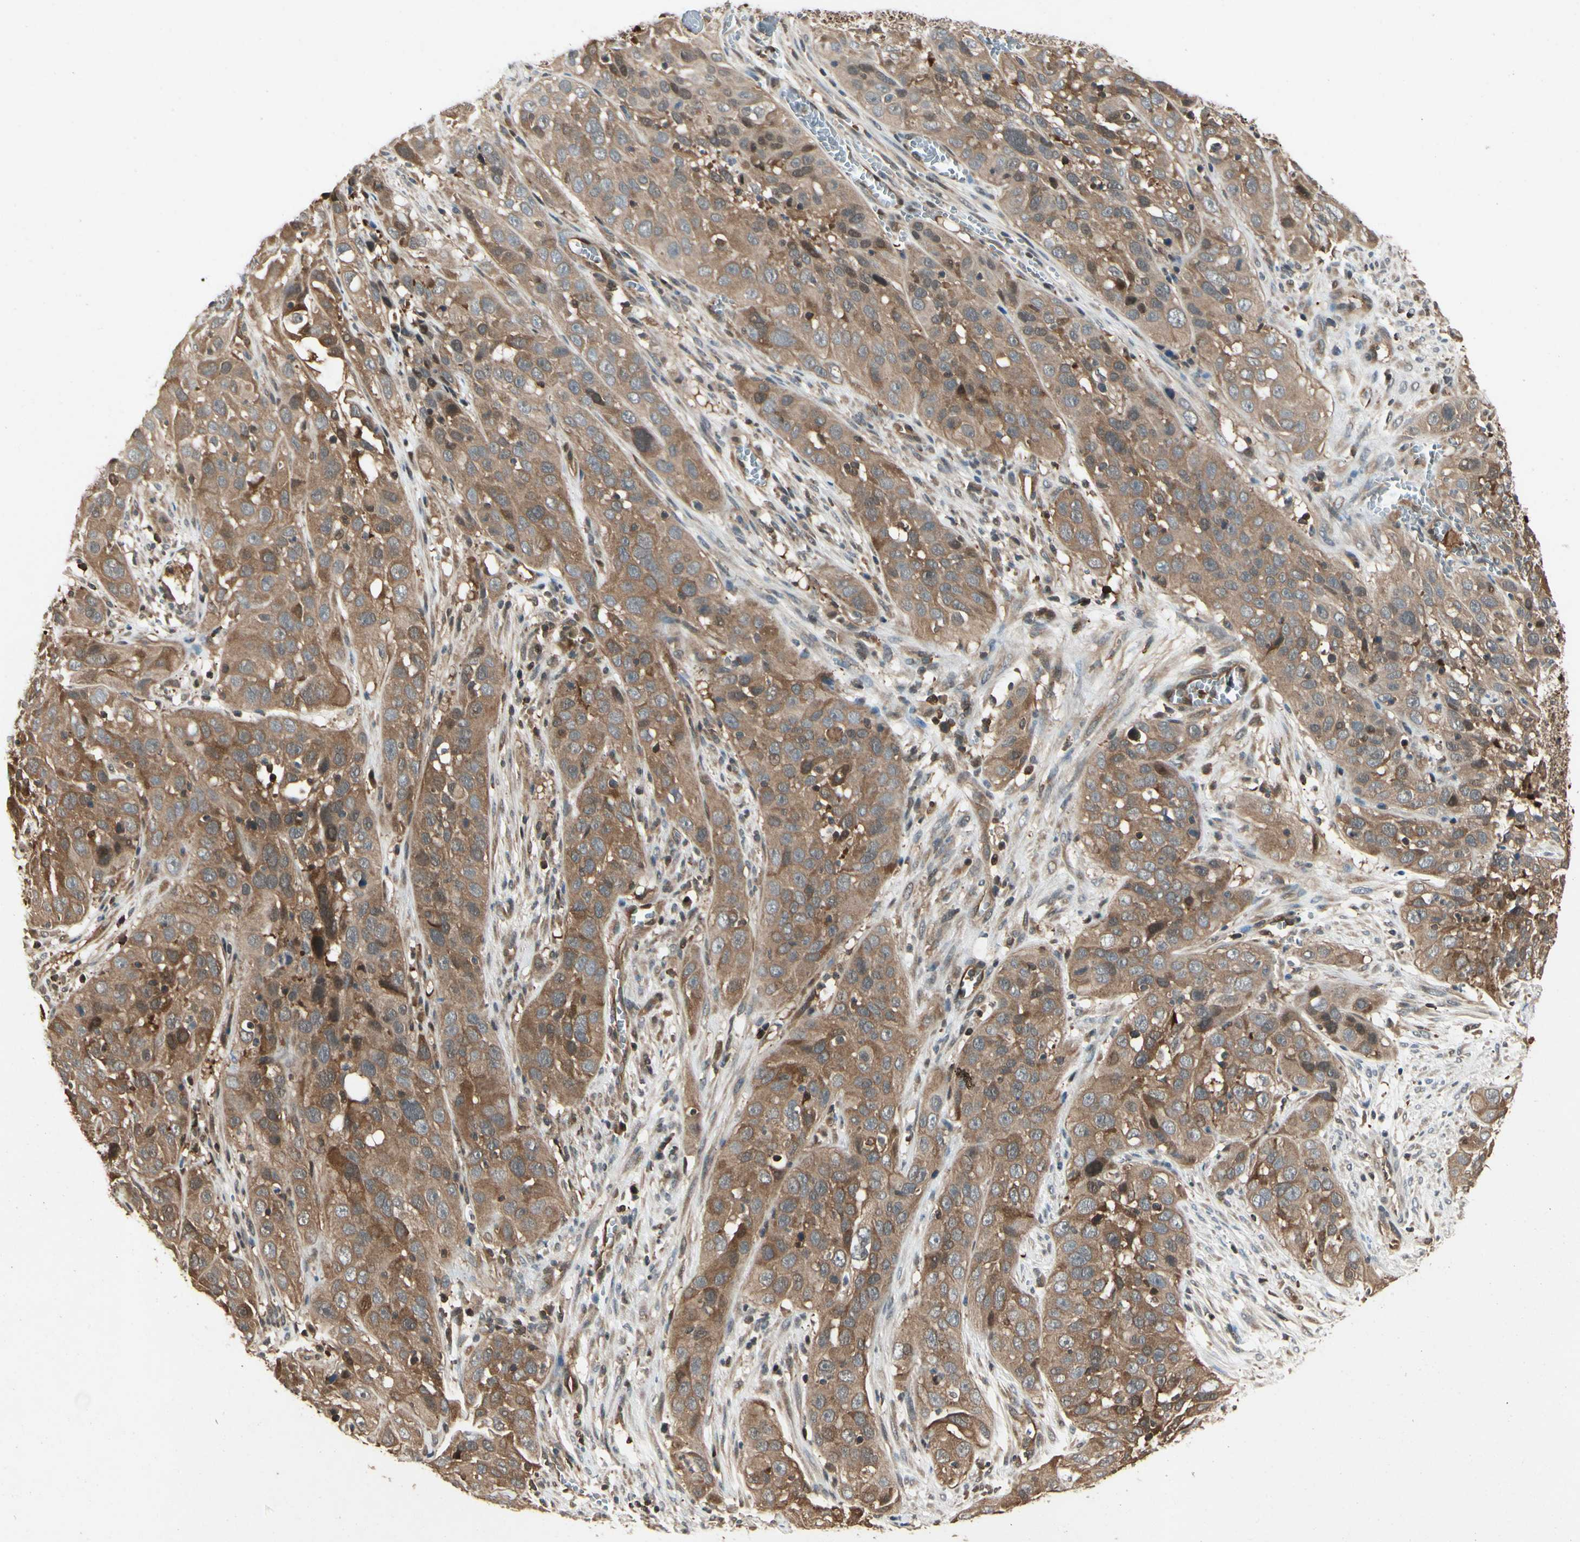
{"staining": {"intensity": "moderate", "quantity": ">75%", "location": "cytoplasmic/membranous"}, "tissue": "cervical cancer", "cell_type": "Tumor cells", "image_type": "cancer", "snomed": [{"axis": "morphology", "description": "Squamous cell carcinoma, NOS"}, {"axis": "topography", "description": "Cervix"}], "caption": "Moderate cytoplasmic/membranous protein positivity is identified in approximately >75% of tumor cells in squamous cell carcinoma (cervical). The protein is shown in brown color, while the nuclei are stained blue.", "gene": "YWHAQ", "patient": {"sex": "female", "age": 32}}